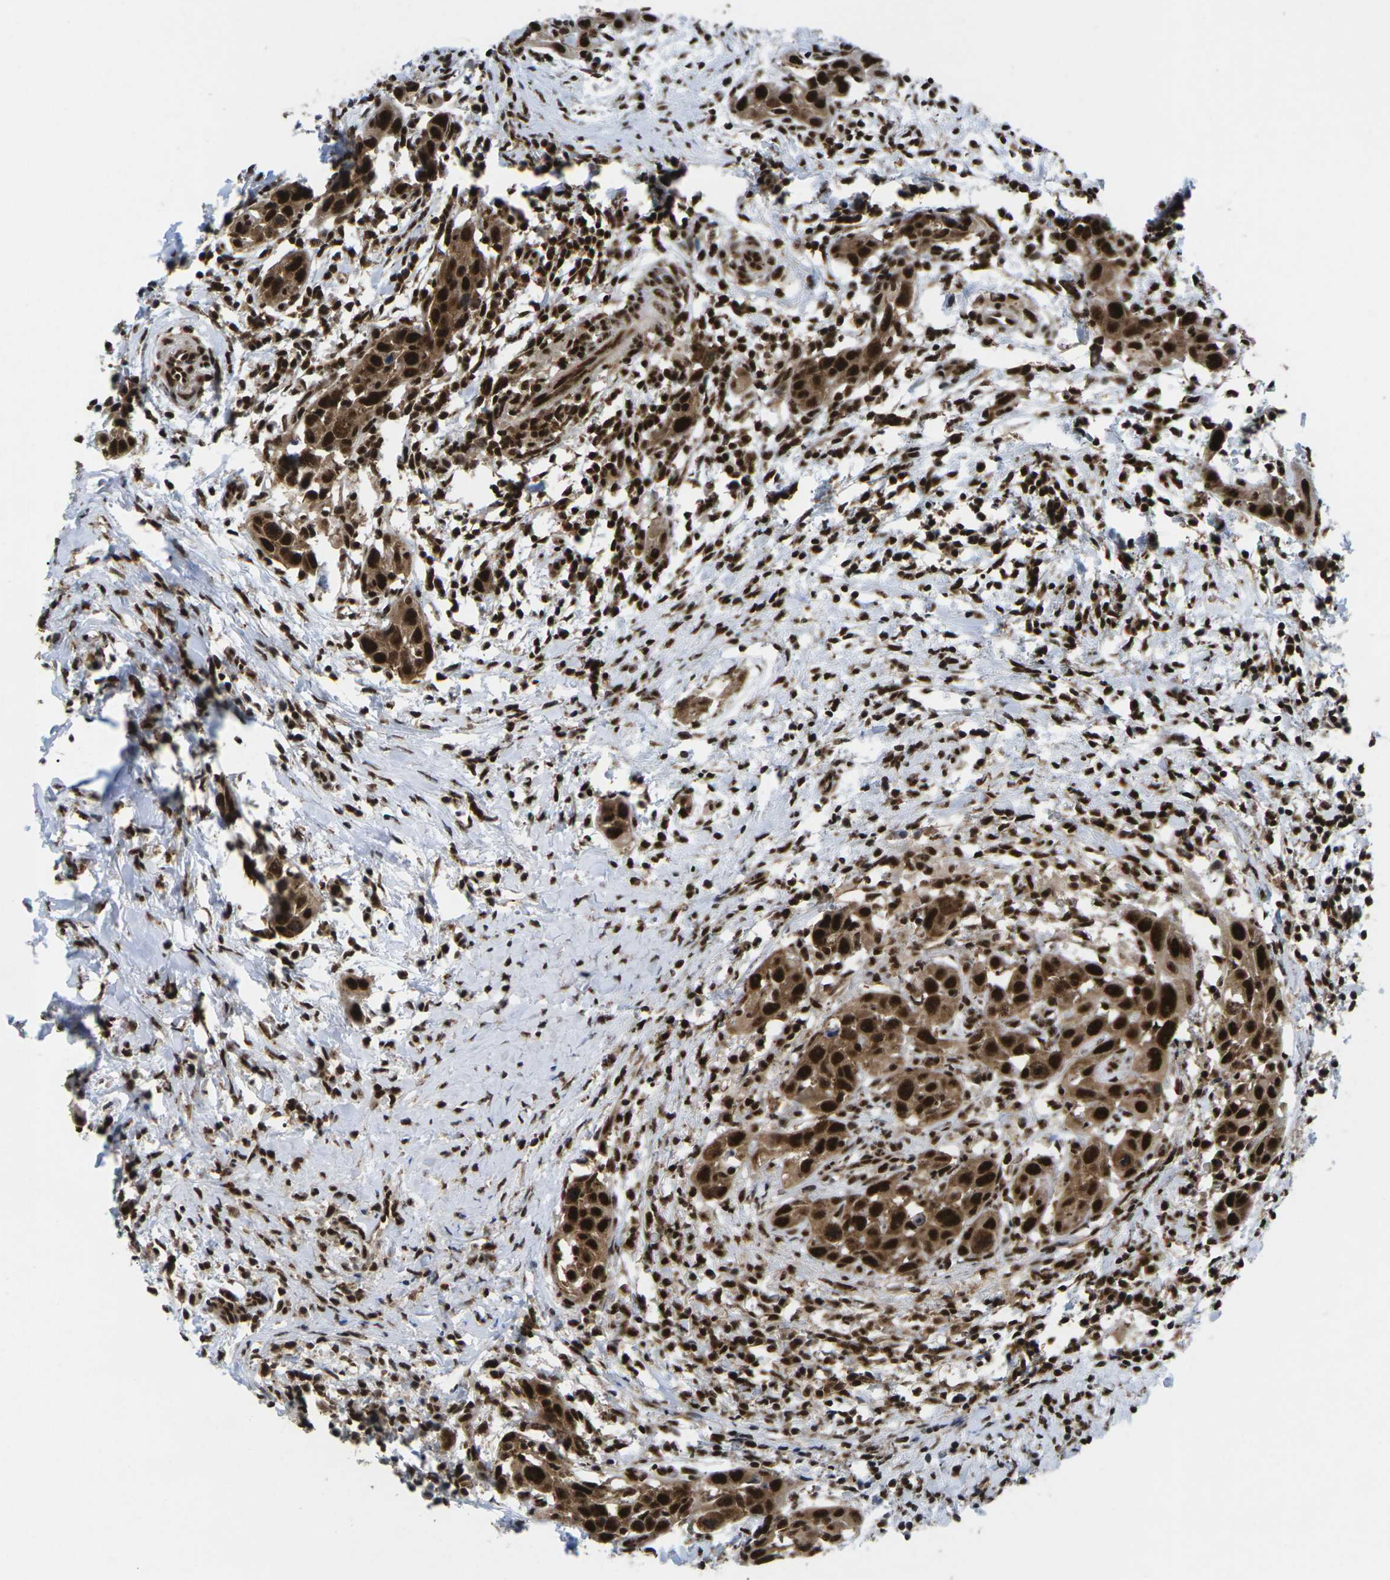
{"staining": {"intensity": "strong", "quantity": ">75%", "location": "cytoplasmic/membranous,nuclear"}, "tissue": "head and neck cancer", "cell_type": "Tumor cells", "image_type": "cancer", "snomed": [{"axis": "morphology", "description": "Carcinoma, NOS"}, {"axis": "topography", "description": "Head-Neck"}], "caption": "A high-resolution histopathology image shows immunohistochemistry (IHC) staining of head and neck cancer (carcinoma), which shows strong cytoplasmic/membranous and nuclear positivity in approximately >75% of tumor cells.", "gene": "MAGOH", "patient": {"sex": "male", "age": 87}}